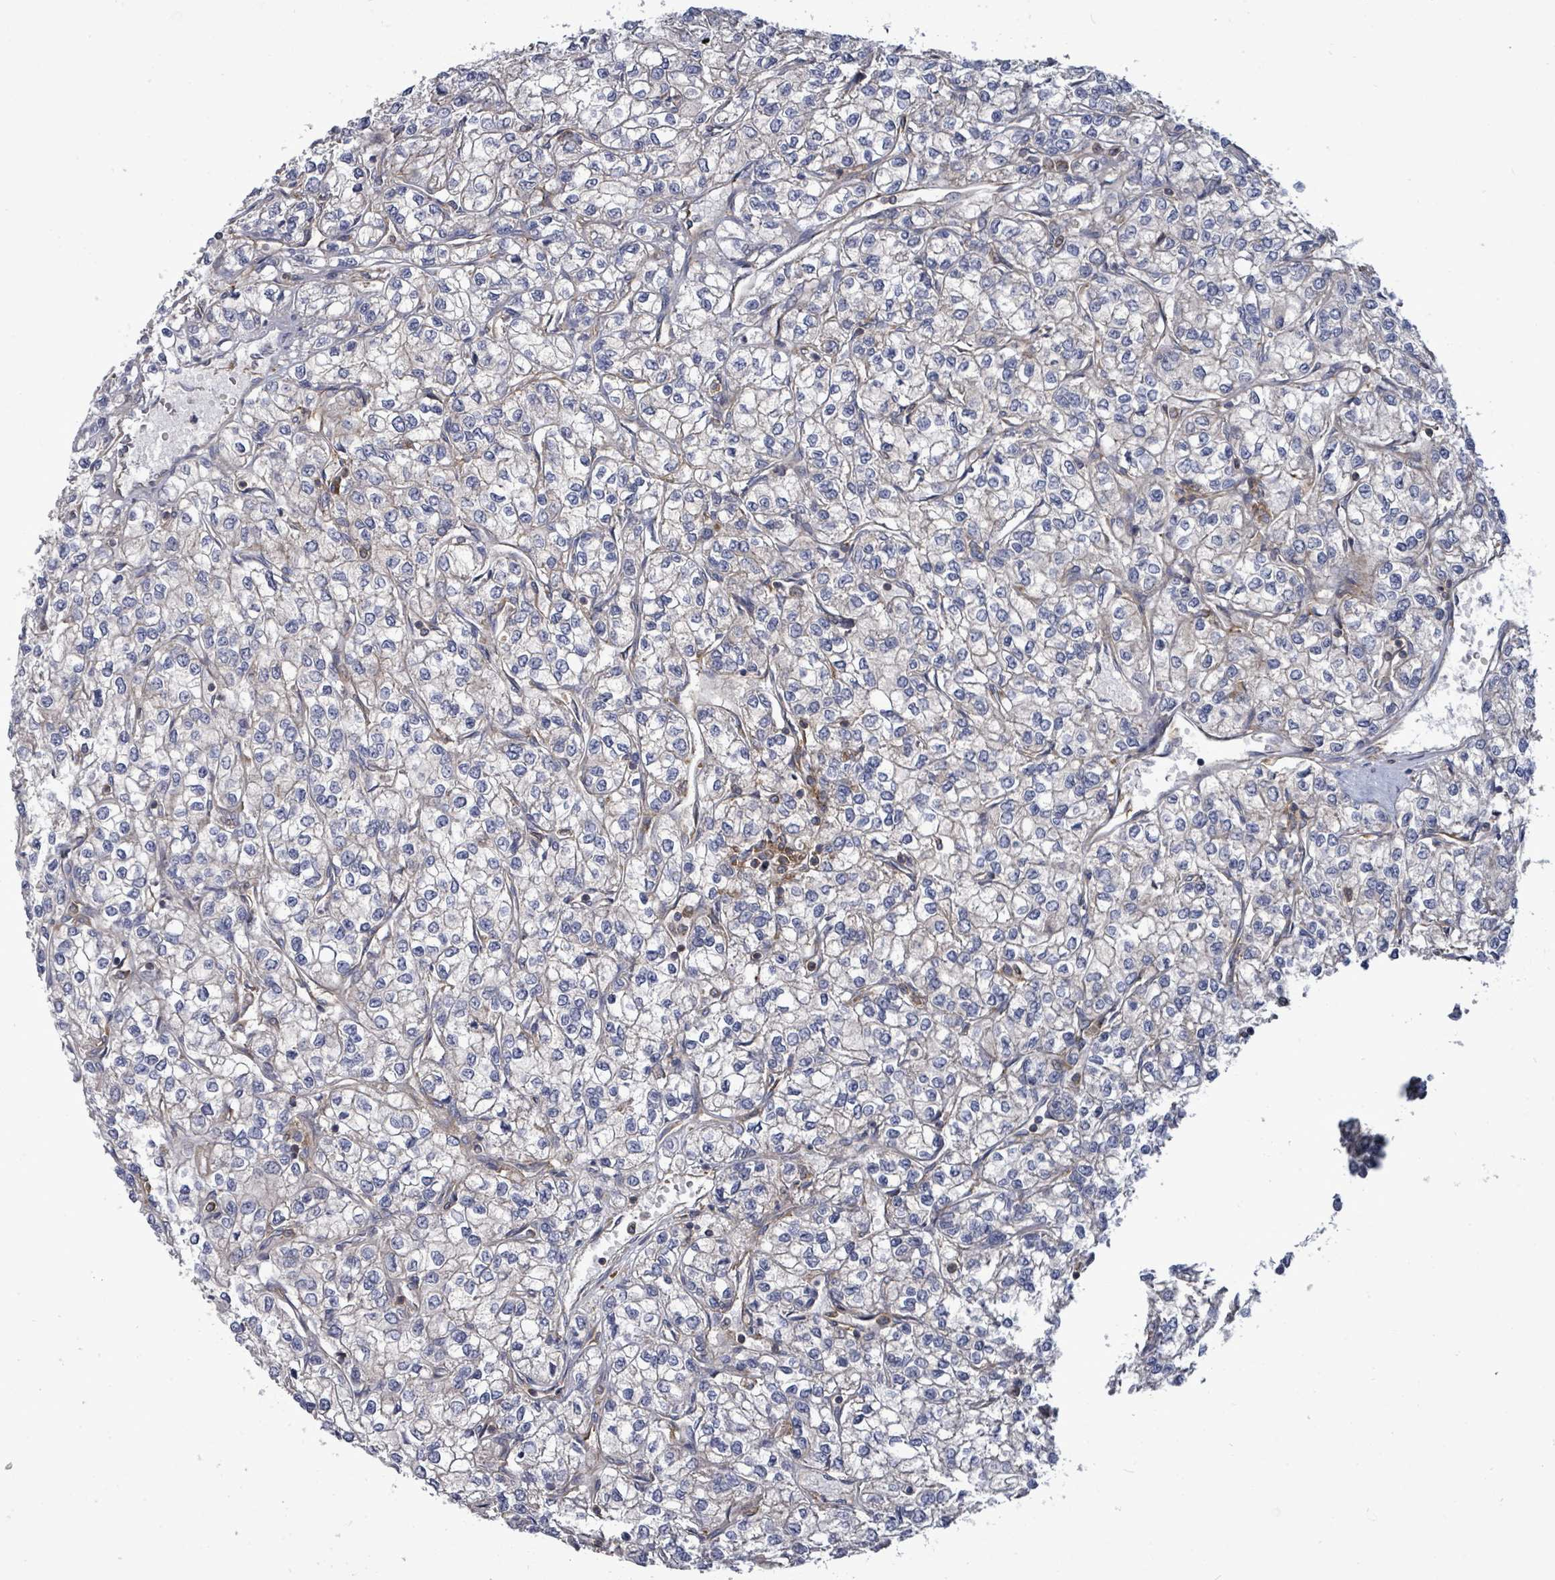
{"staining": {"intensity": "negative", "quantity": "none", "location": "none"}, "tissue": "renal cancer", "cell_type": "Tumor cells", "image_type": "cancer", "snomed": [{"axis": "morphology", "description": "Adenocarcinoma, NOS"}, {"axis": "topography", "description": "Kidney"}], "caption": "Tumor cells show no significant protein expression in renal adenocarcinoma.", "gene": "EIF3C", "patient": {"sex": "male", "age": 80}}